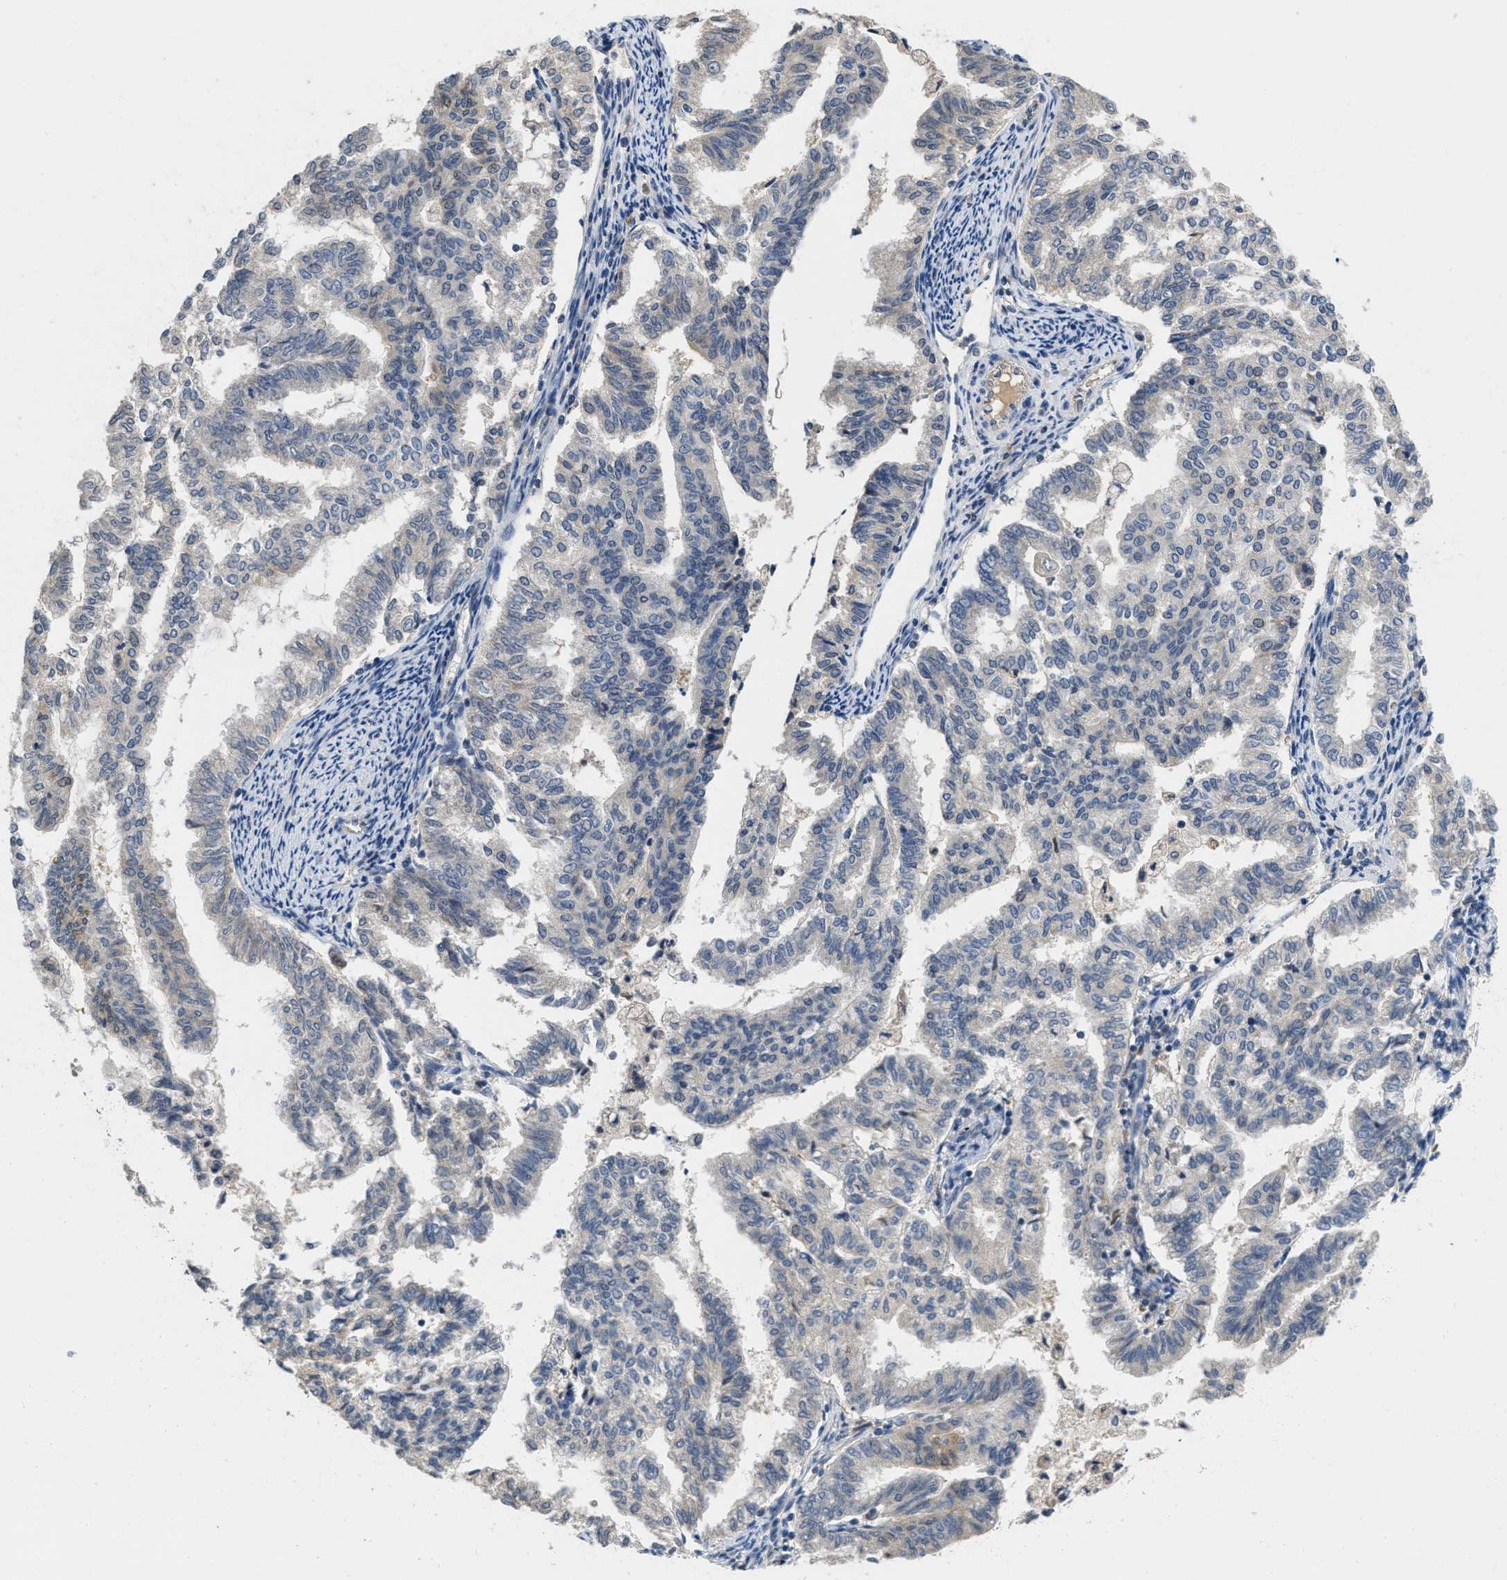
{"staining": {"intensity": "negative", "quantity": "none", "location": "none"}, "tissue": "endometrial cancer", "cell_type": "Tumor cells", "image_type": "cancer", "snomed": [{"axis": "morphology", "description": "Adenocarcinoma, NOS"}, {"axis": "topography", "description": "Endometrium"}], "caption": "High power microscopy micrograph of an immunohistochemistry (IHC) histopathology image of endometrial adenocarcinoma, revealing no significant expression in tumor cells.", "gene": "ANGPT1", "patient": {"sex": "female", "age": 79}}